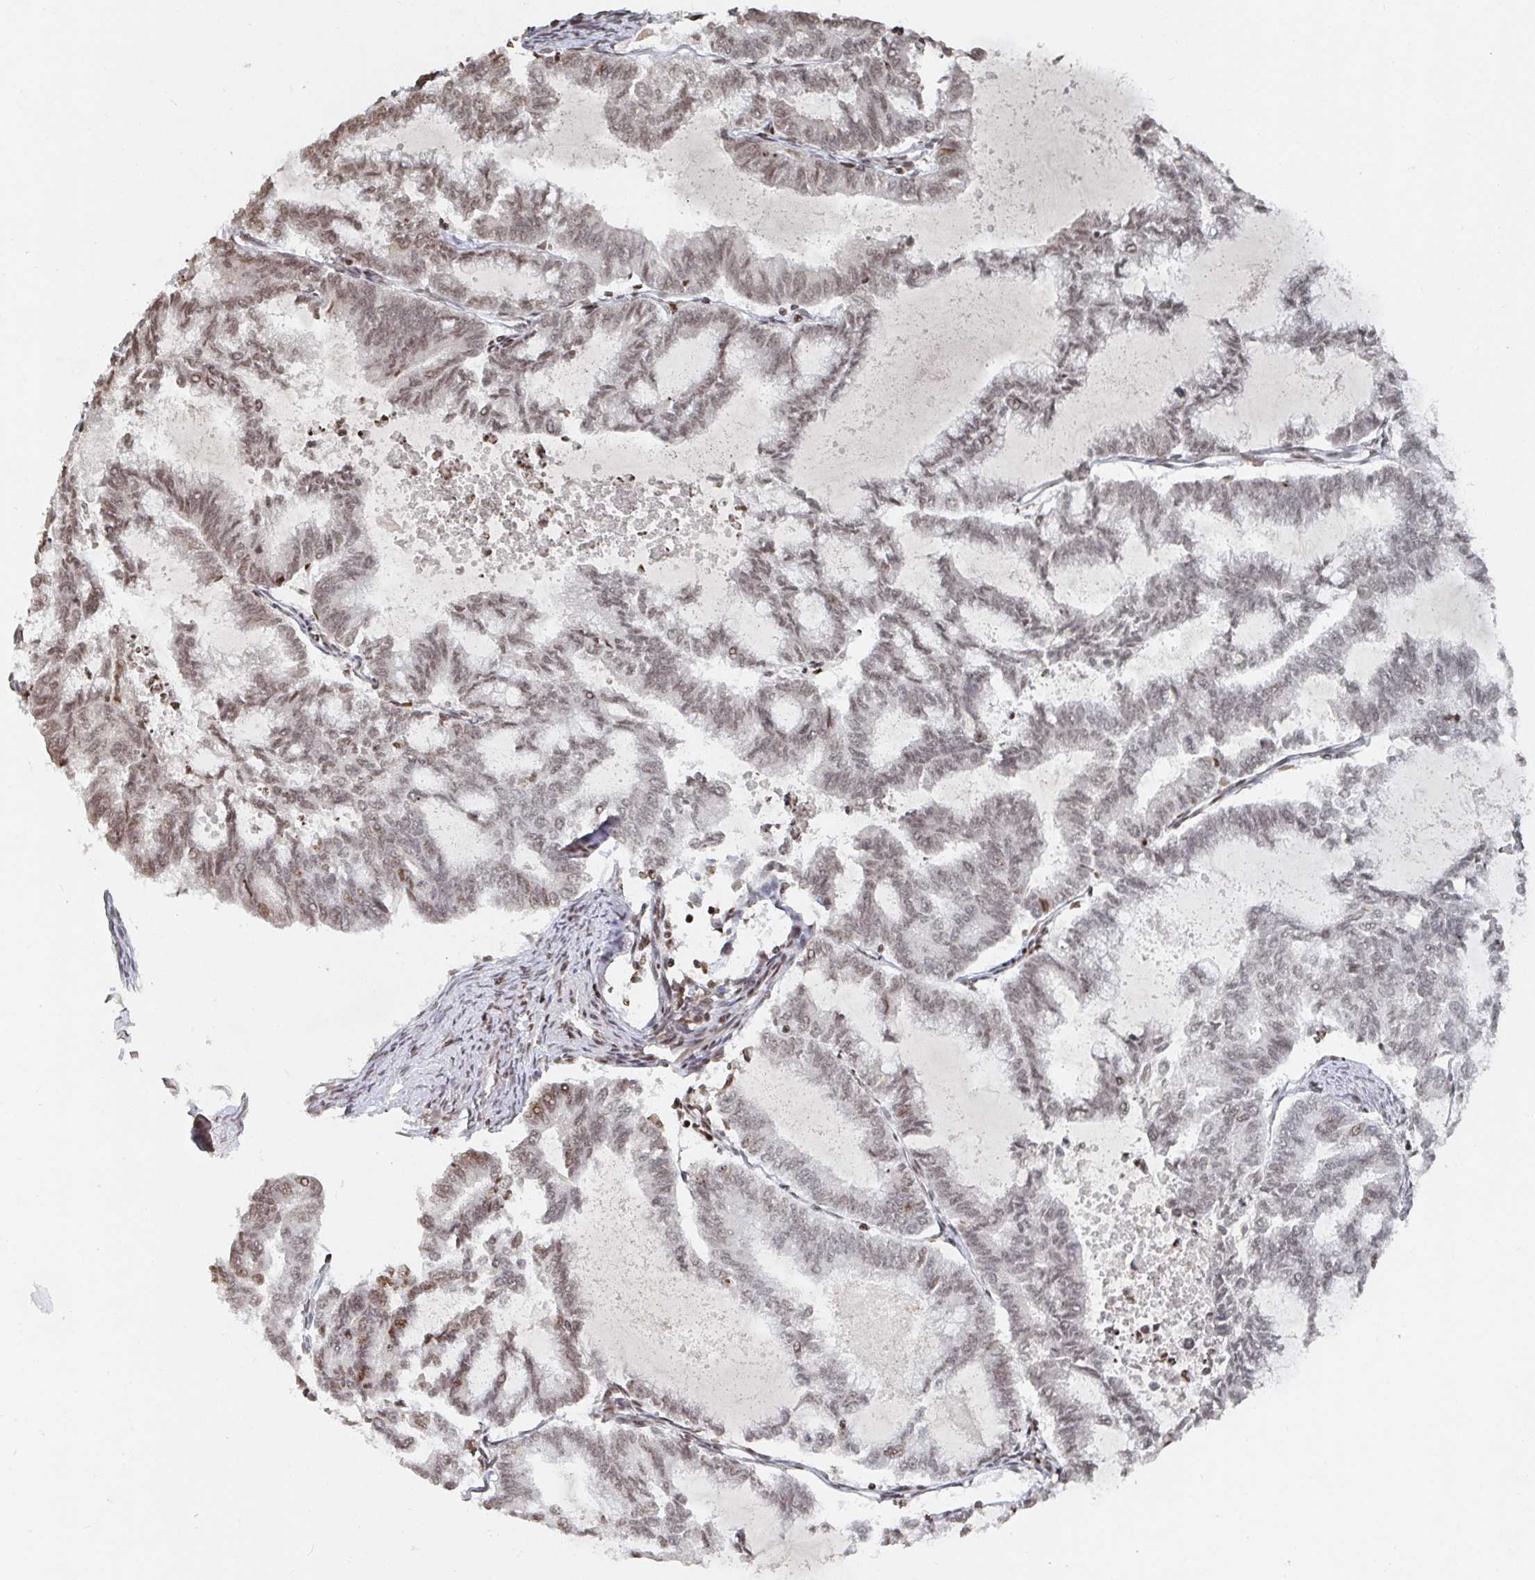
{"staining": {"intensity": "moderate", "quantity": "25%-75%", "location": "nuclear"}, "tissue": "endometrial cancer", "cell_type": "Tumor cells", "image_type": "cancer", "snomed": [{"axis": "morphology", "description": "Adenocarcinoma, NOS"}, {"axis": "topography", "description": "Endometrium"}], "caption": "Brown immunohistochemical staining in human endometrial cancer displays moderate nuclear staining in approximately 25%-75% of tumor cells.", "gene": "ZDHHC12", "patient": {"sex": "female", "age": 79}}